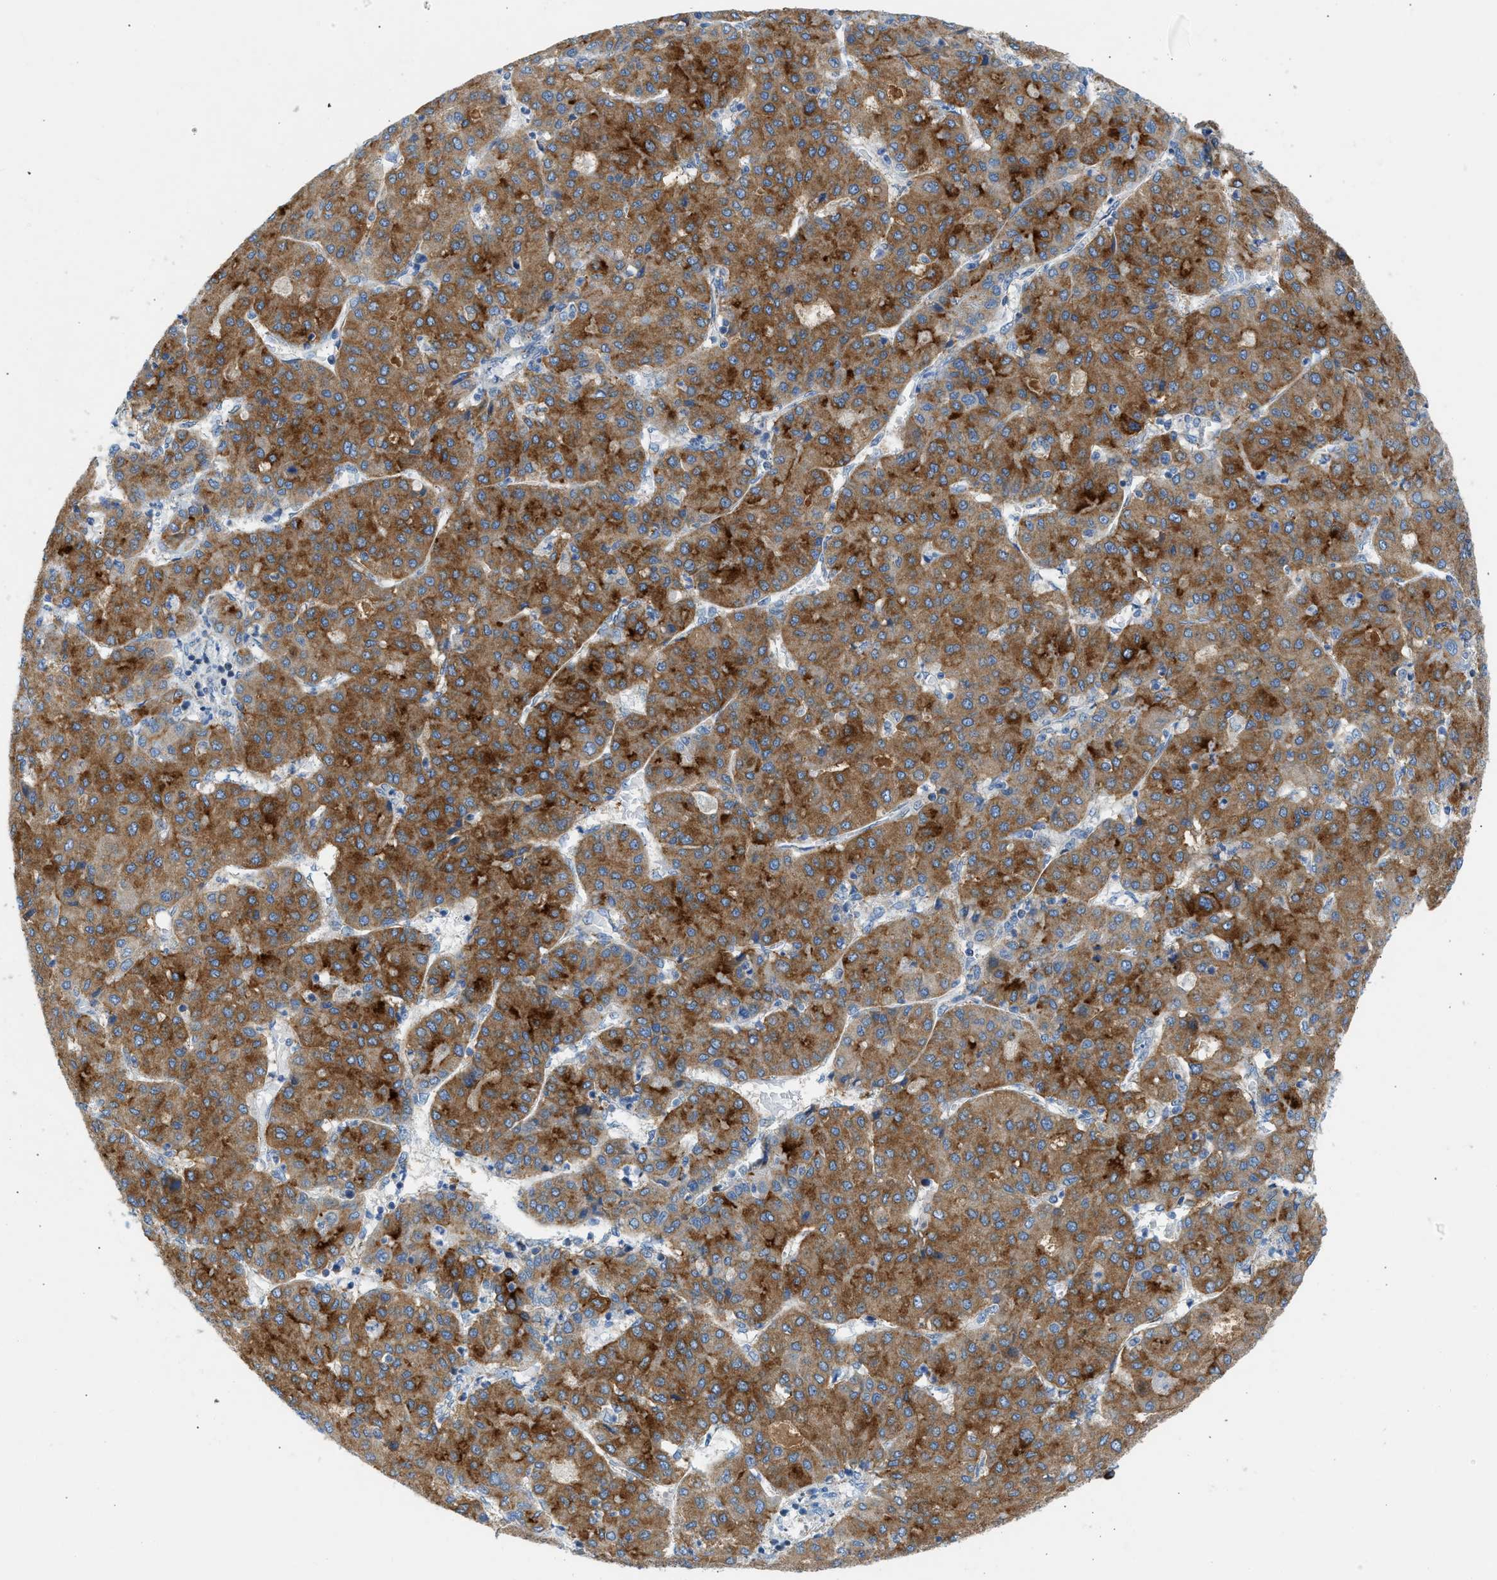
{"staining": {"intensity": "strong", "quantity": ">75%", "location": "cytoplasmic/membranous"}, "tissue": "liver cancer", "cell_type": "Tumor cells", "image_type": "cancer", "snomed": [{"axis": "morphology", "description": "Carcinoma, Hepatocellular, NOS"}, {"axis": "topography", "description": "Liver"}], "caption": "Immunohistochemistry (IHC) (DAB) staining of liver cancer displays strong cytoplasmic/membranous protein staining in about >75% of tumor cells.", "gene": "NDUFS8", "patient": {"sex": "male", "age": 65}}